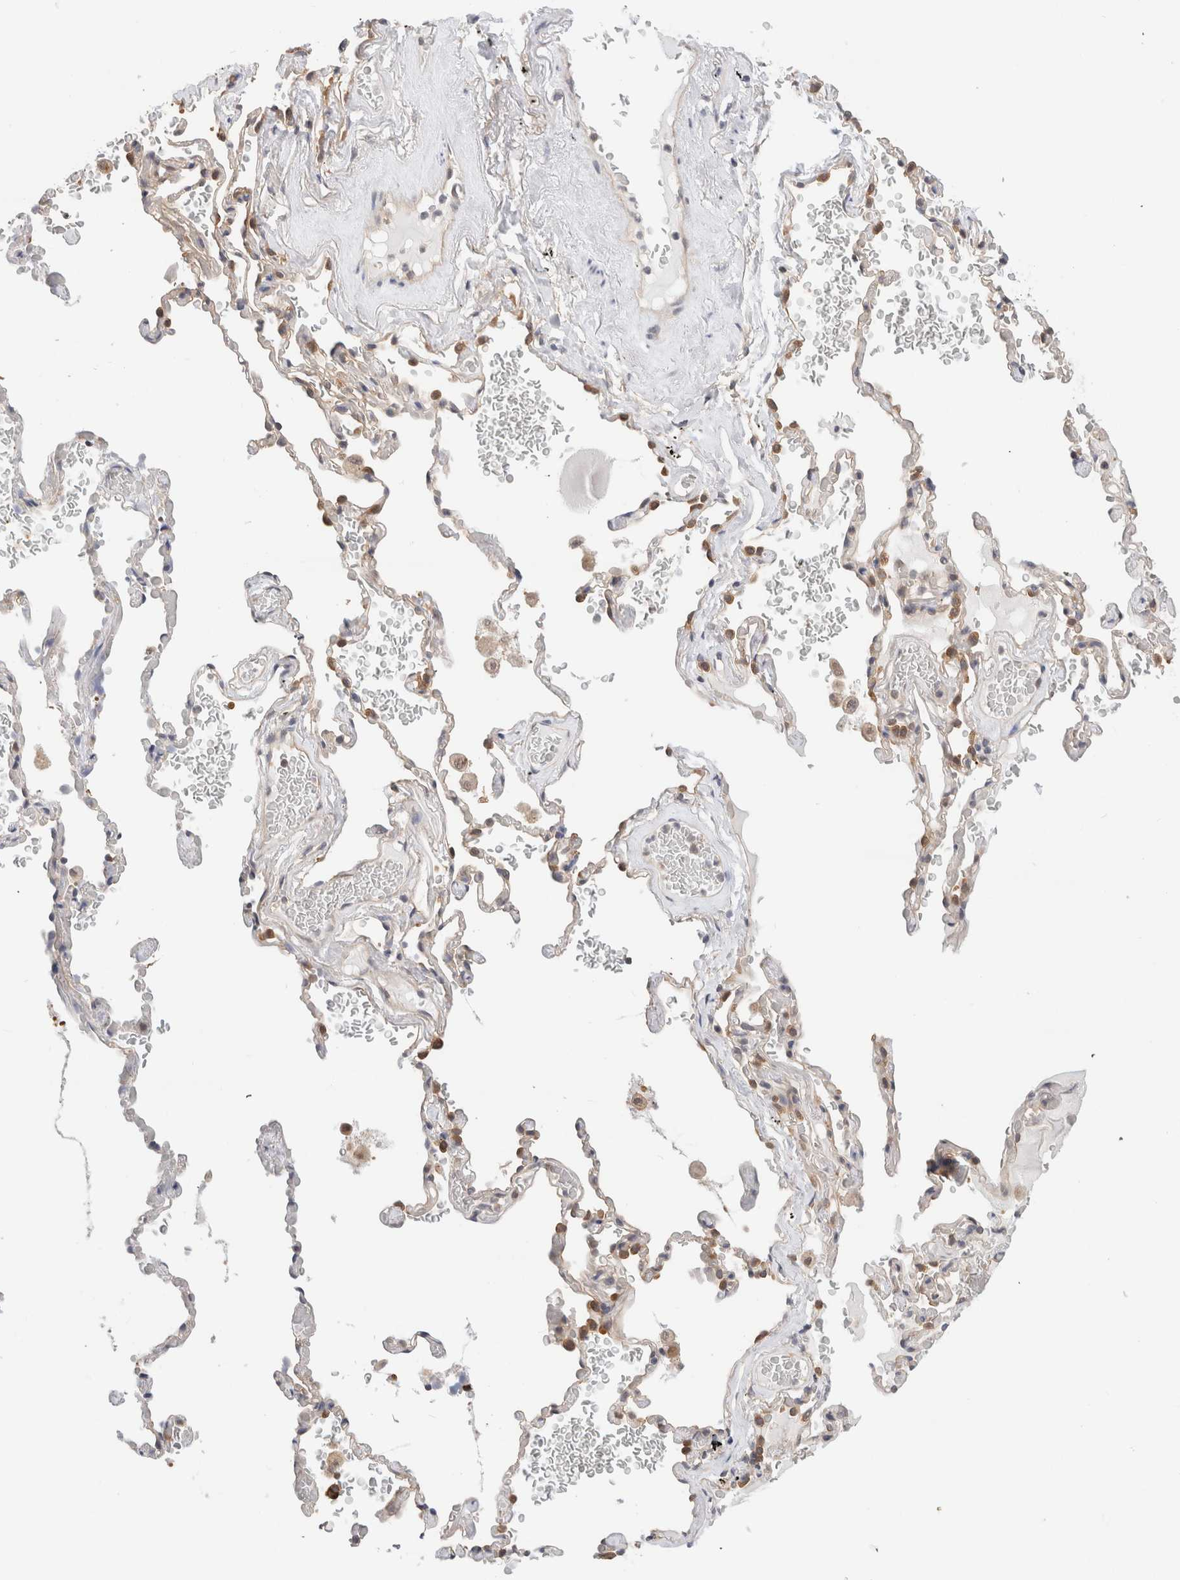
{"staining": {"intensity": "negative", "quantity": "none", "location": "none"}, "tissue": "adipose tissue", "cell_type": "Adipocytes", "image_type": "normal", "snomed": [{"axis": "morphology", "description": "Normal tissue, NOS"}, {"axis": "topography", "description": "Cartilage tissue"}, {"axis": "topography", "description": "Lung"}], "caption": "Immunohistochemistry (IHC) of unremarkable human adipose tissue demonstrates no positivity in adipocytes. Nuclei are stained in blue.", "gene": "C17orf97", "patient": {"sex": "female", "age": 77}}